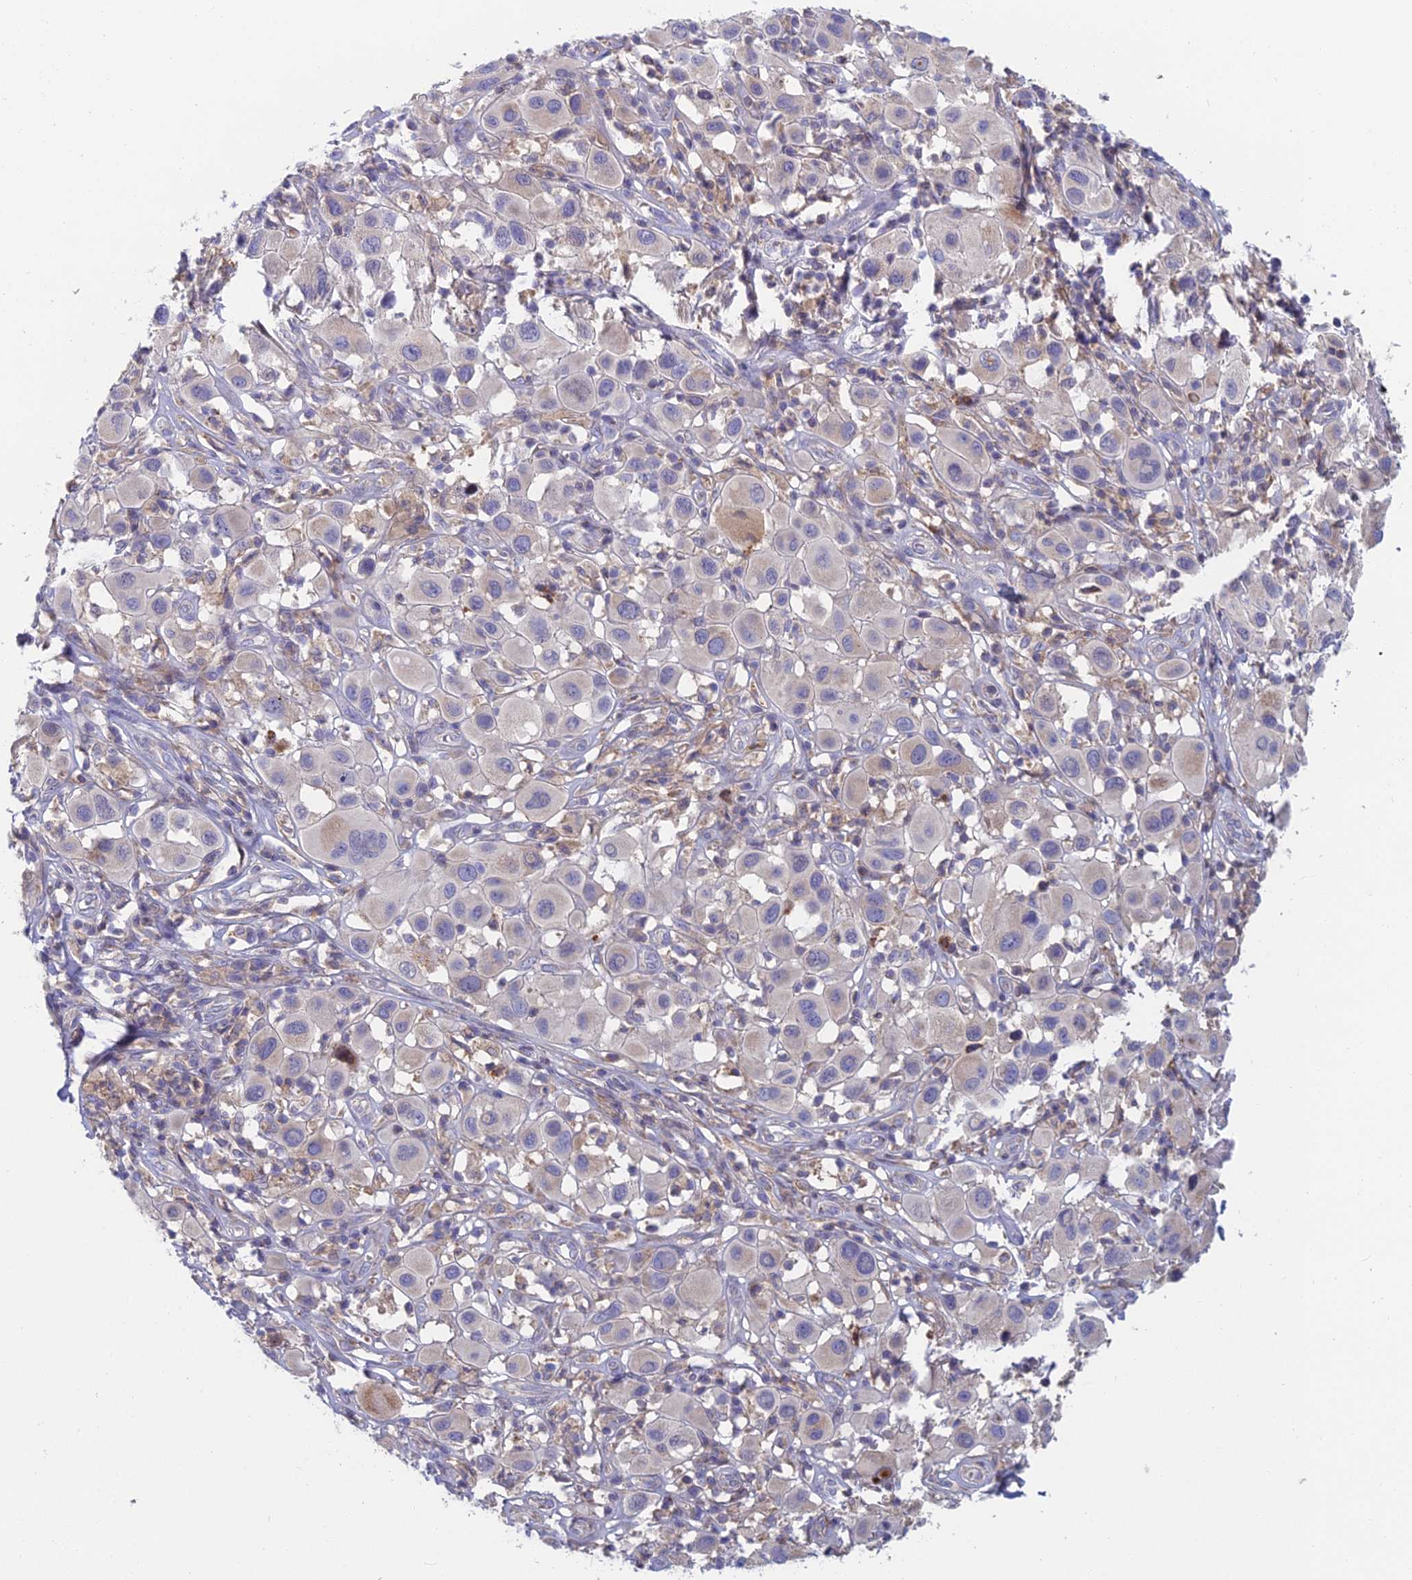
{"staining": {"intensity": "negative", "quantity": "none", "location": "none"}, "tissue": "melanoma", "cell_type": "Tumor cells", "image_type": "cancer", "snomed": [{"axis": "morphology", "description": "Malignant melanoma, Metastatic site"}, {"axis": "topography", "description": "Skin"}], "caption": "High magnification brightfield microscopy of malignant melanoma (metastatic site) stained with DAB (brown) and counterstained with hematoxylin (blue): tumor cells show no significant expression.", "gene": "IFTAP", "patient": {"sex": "male", "age": 41}}